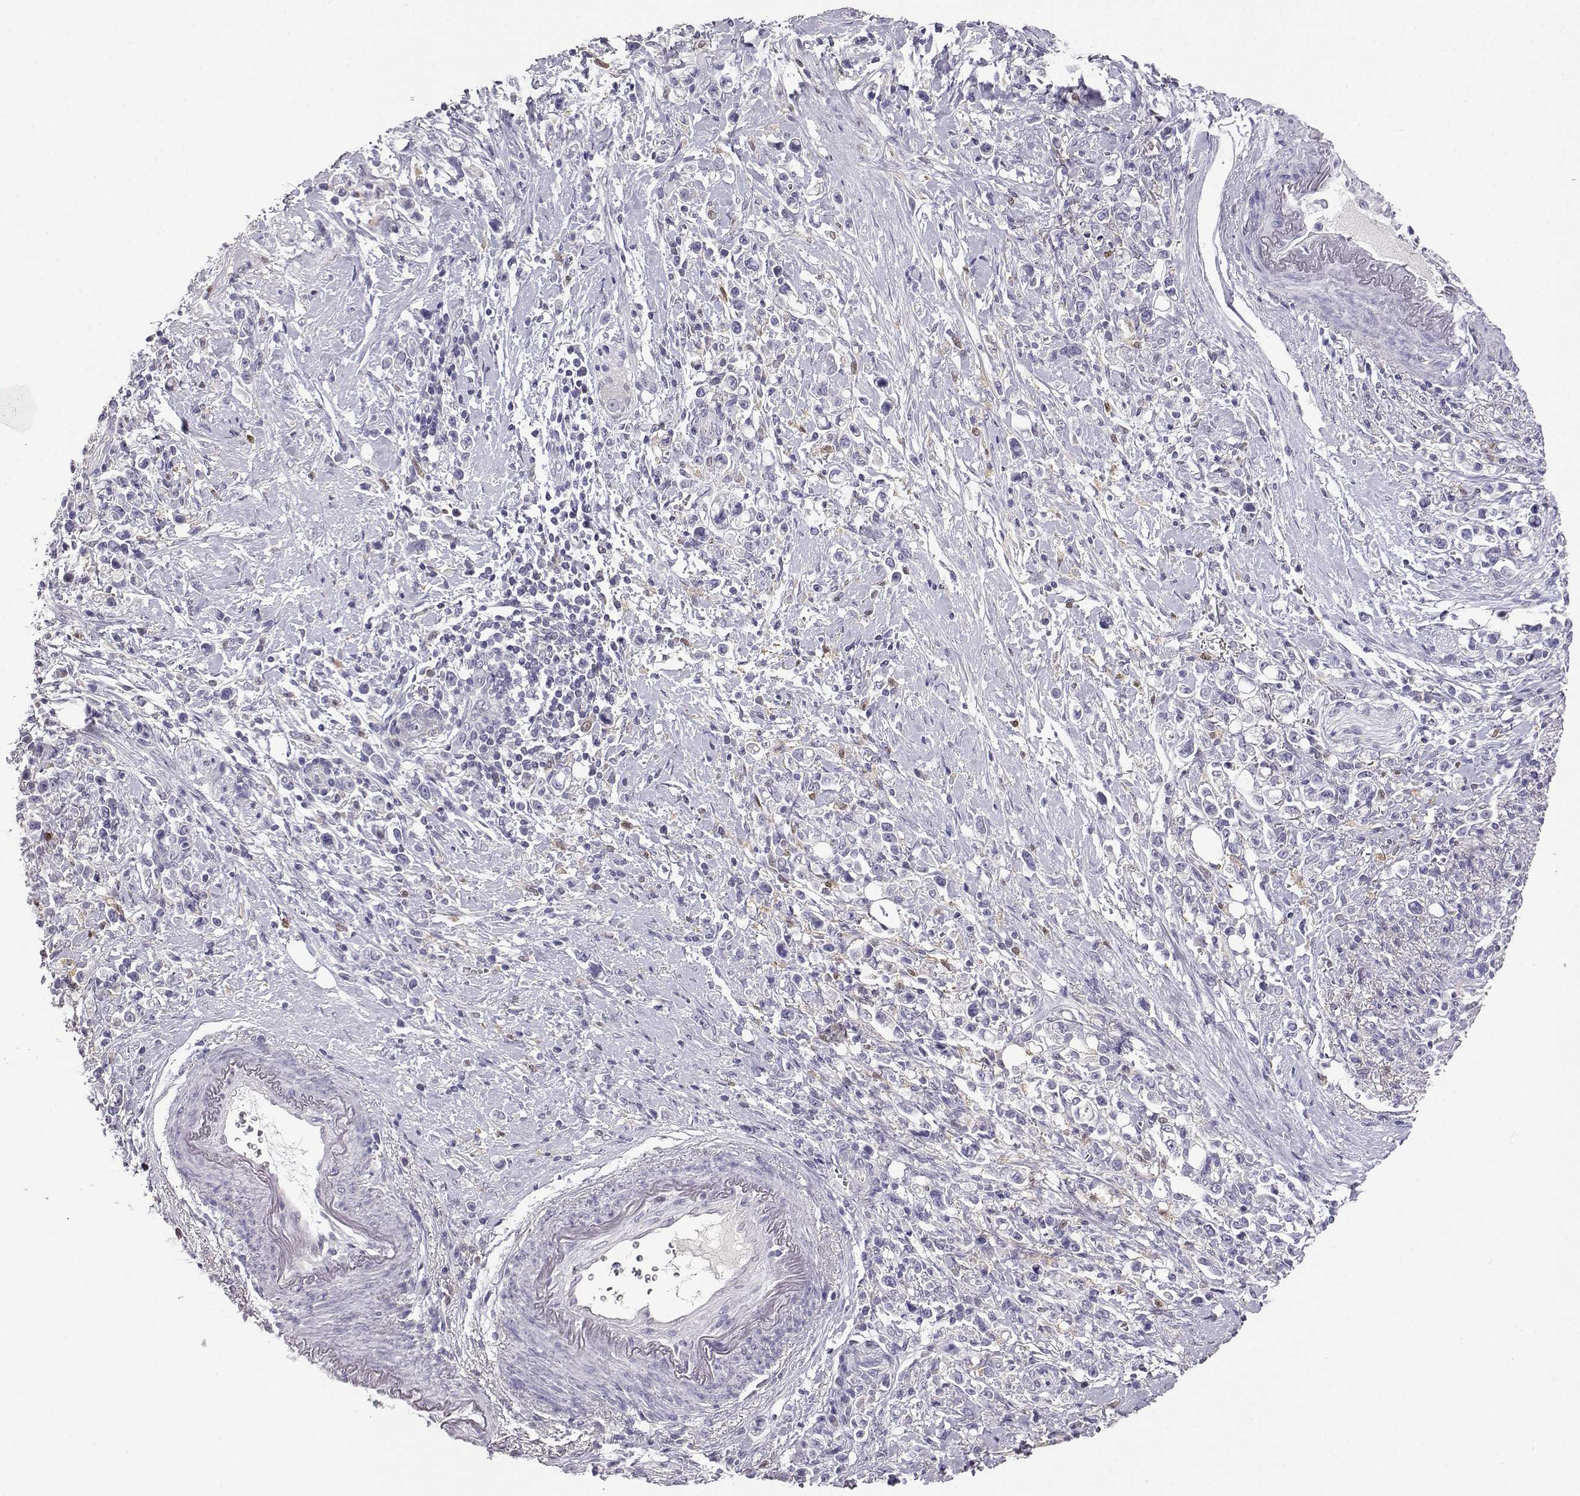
{"staining": {"intensity": "negative", "quantity": "none", "location": "none"}, "tissue": "stomach cancer", "cell_type": "Tumor cells", "image_type": "cancer", "snomed": [{"axis": "morphology", "description": "Adenocarcinoma, NOS"}, {"axis": "topography", "description": "Stomach"}], "caption": "A high-resolution histopathology image shows immunohistochemistry staining of stomach cancer, which exhibits no significant expression in tumor cells.", "gene": "AKR1B1", "patient": {"sex": "male", "age": 63}}